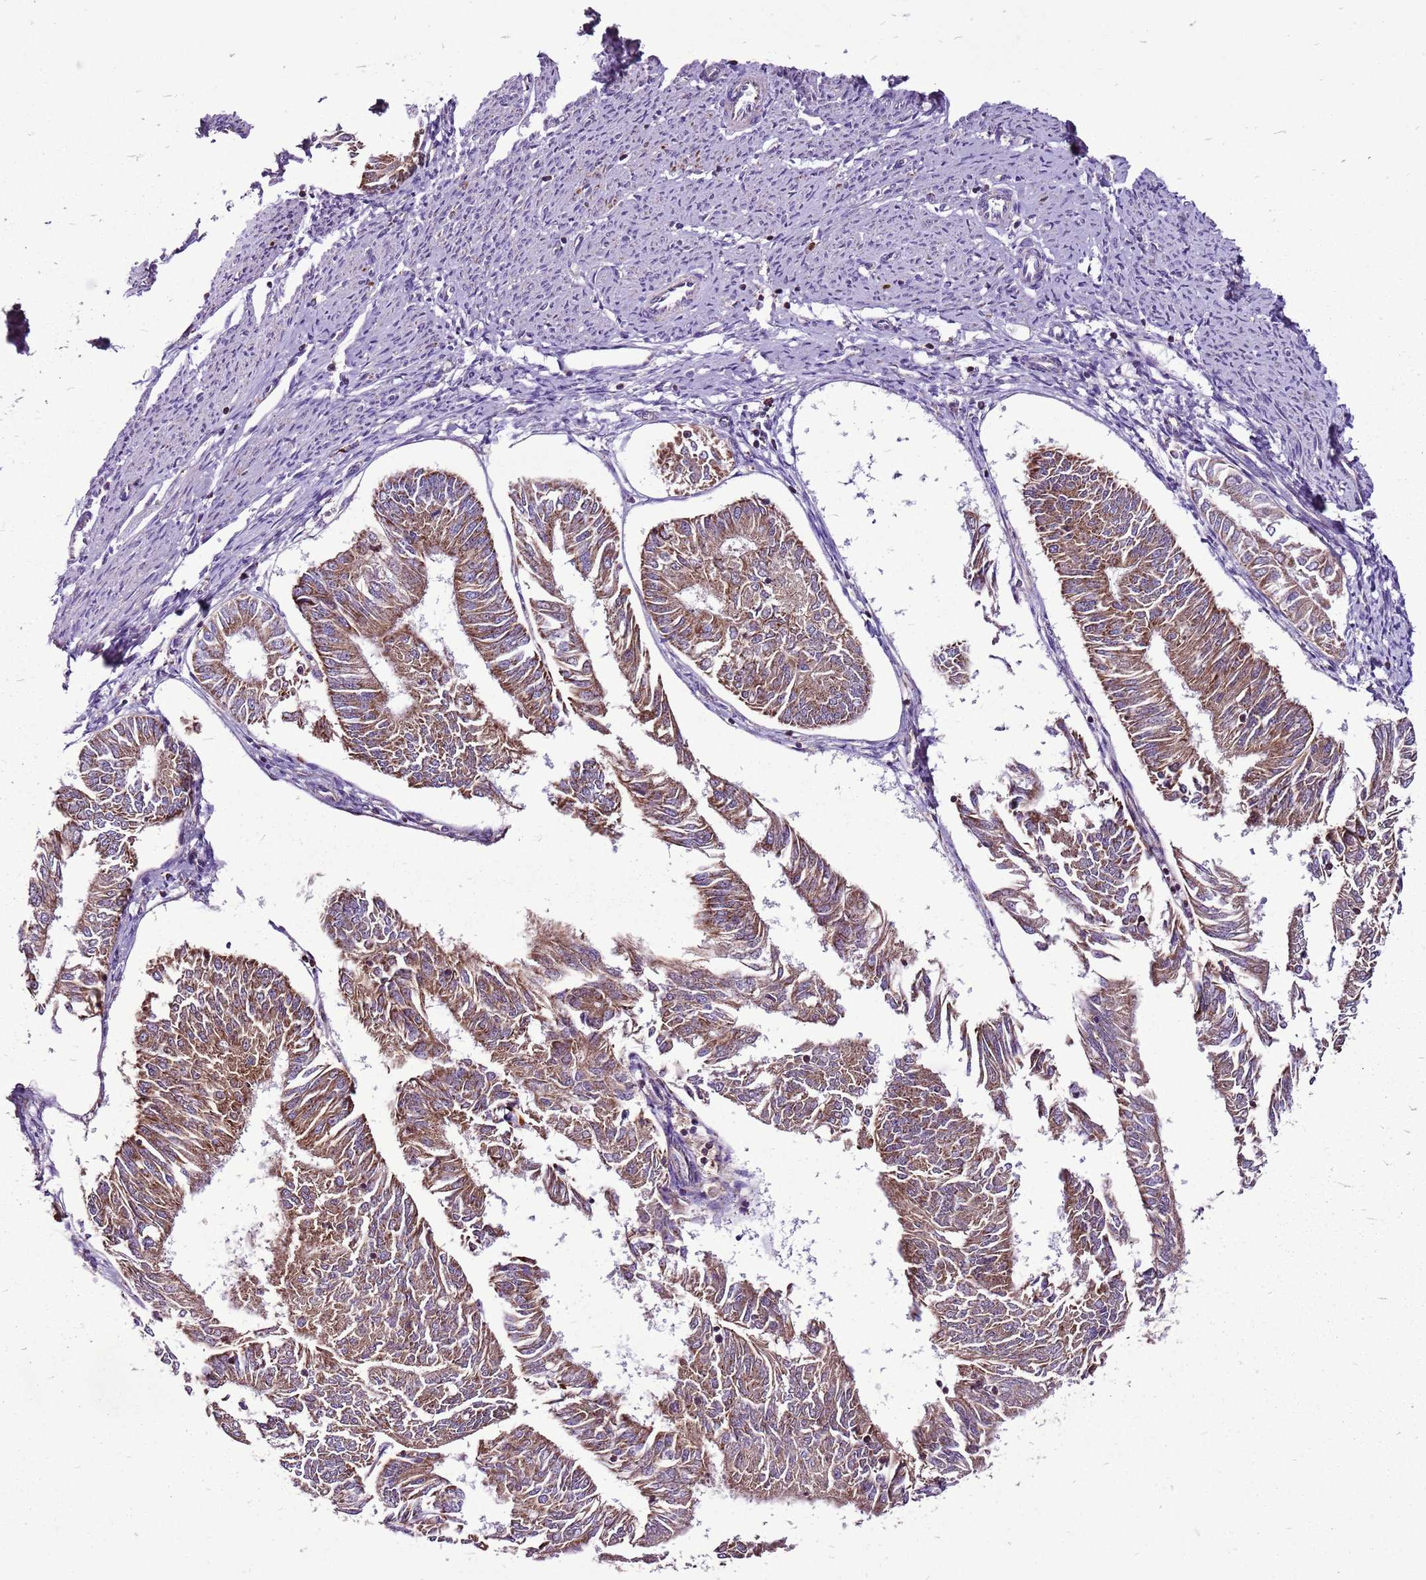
{"staining": {"intensity": "moderate", "quantity": ">75%", "location": "cytoplasmic/membranous"}, "tissue": "endometrial cancer", "cell_type": "Tumor cells", "image_type": "cancer", "snomed": [{"axis": "morphology", "description": "Adenocarcinoma, NOS"}, {"axis": "topography", "description": "Endometrium"}], "caption": "Protein expression analysis of adenocarcinoma (endometrial) demonstrates moderate cytoplasmic/membranous positivity in about >75% of tumor cells. Using DAB (brown) and hematoxylin (blue) stains, captured at high magnification using brightfield microscopy.", "gene": "GCDH", "patient": {"sex": "female", "age": 58}}